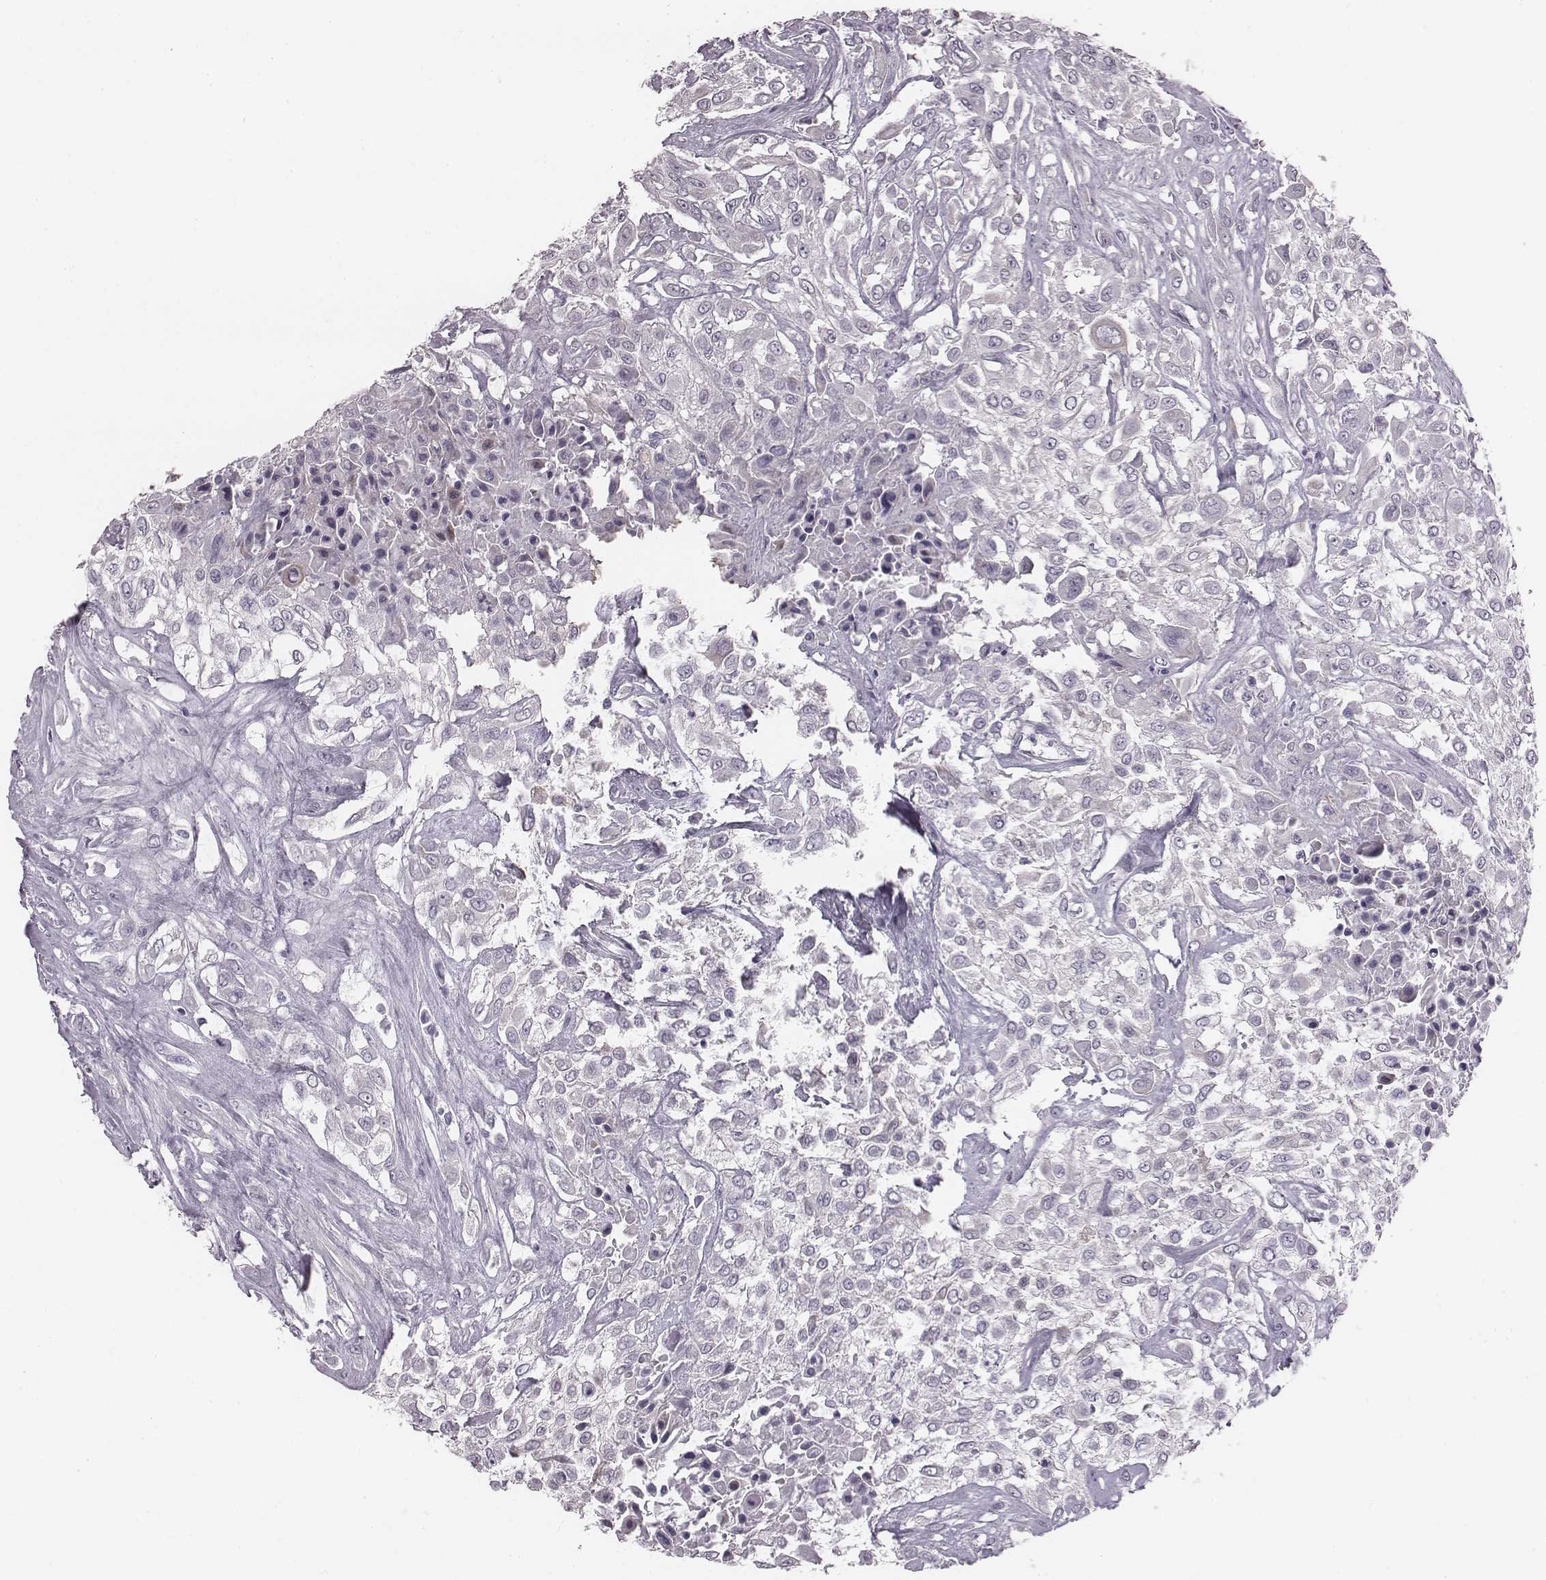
{"staining": {"intensity": "negative", "quantity": "none", "location": "none"}, "tissue": "urothelial cancer", "cell_type": "Tumor cells", "image_type": "cancer", "snomed": [{"axis": "morphology", "description": "Urothelial carcinoma, High grade"}, {"axis": "topography", "description": "Urinary bladder"}], "caption": "IHC micrograph of urothelial cancer stained for a protein (brown), which reveals no expression in tumor cells. (IHC, brightfield microscopy, high magnification).", "gene": "PDE8B", "patient": {"sex": "male", "age": 57}}